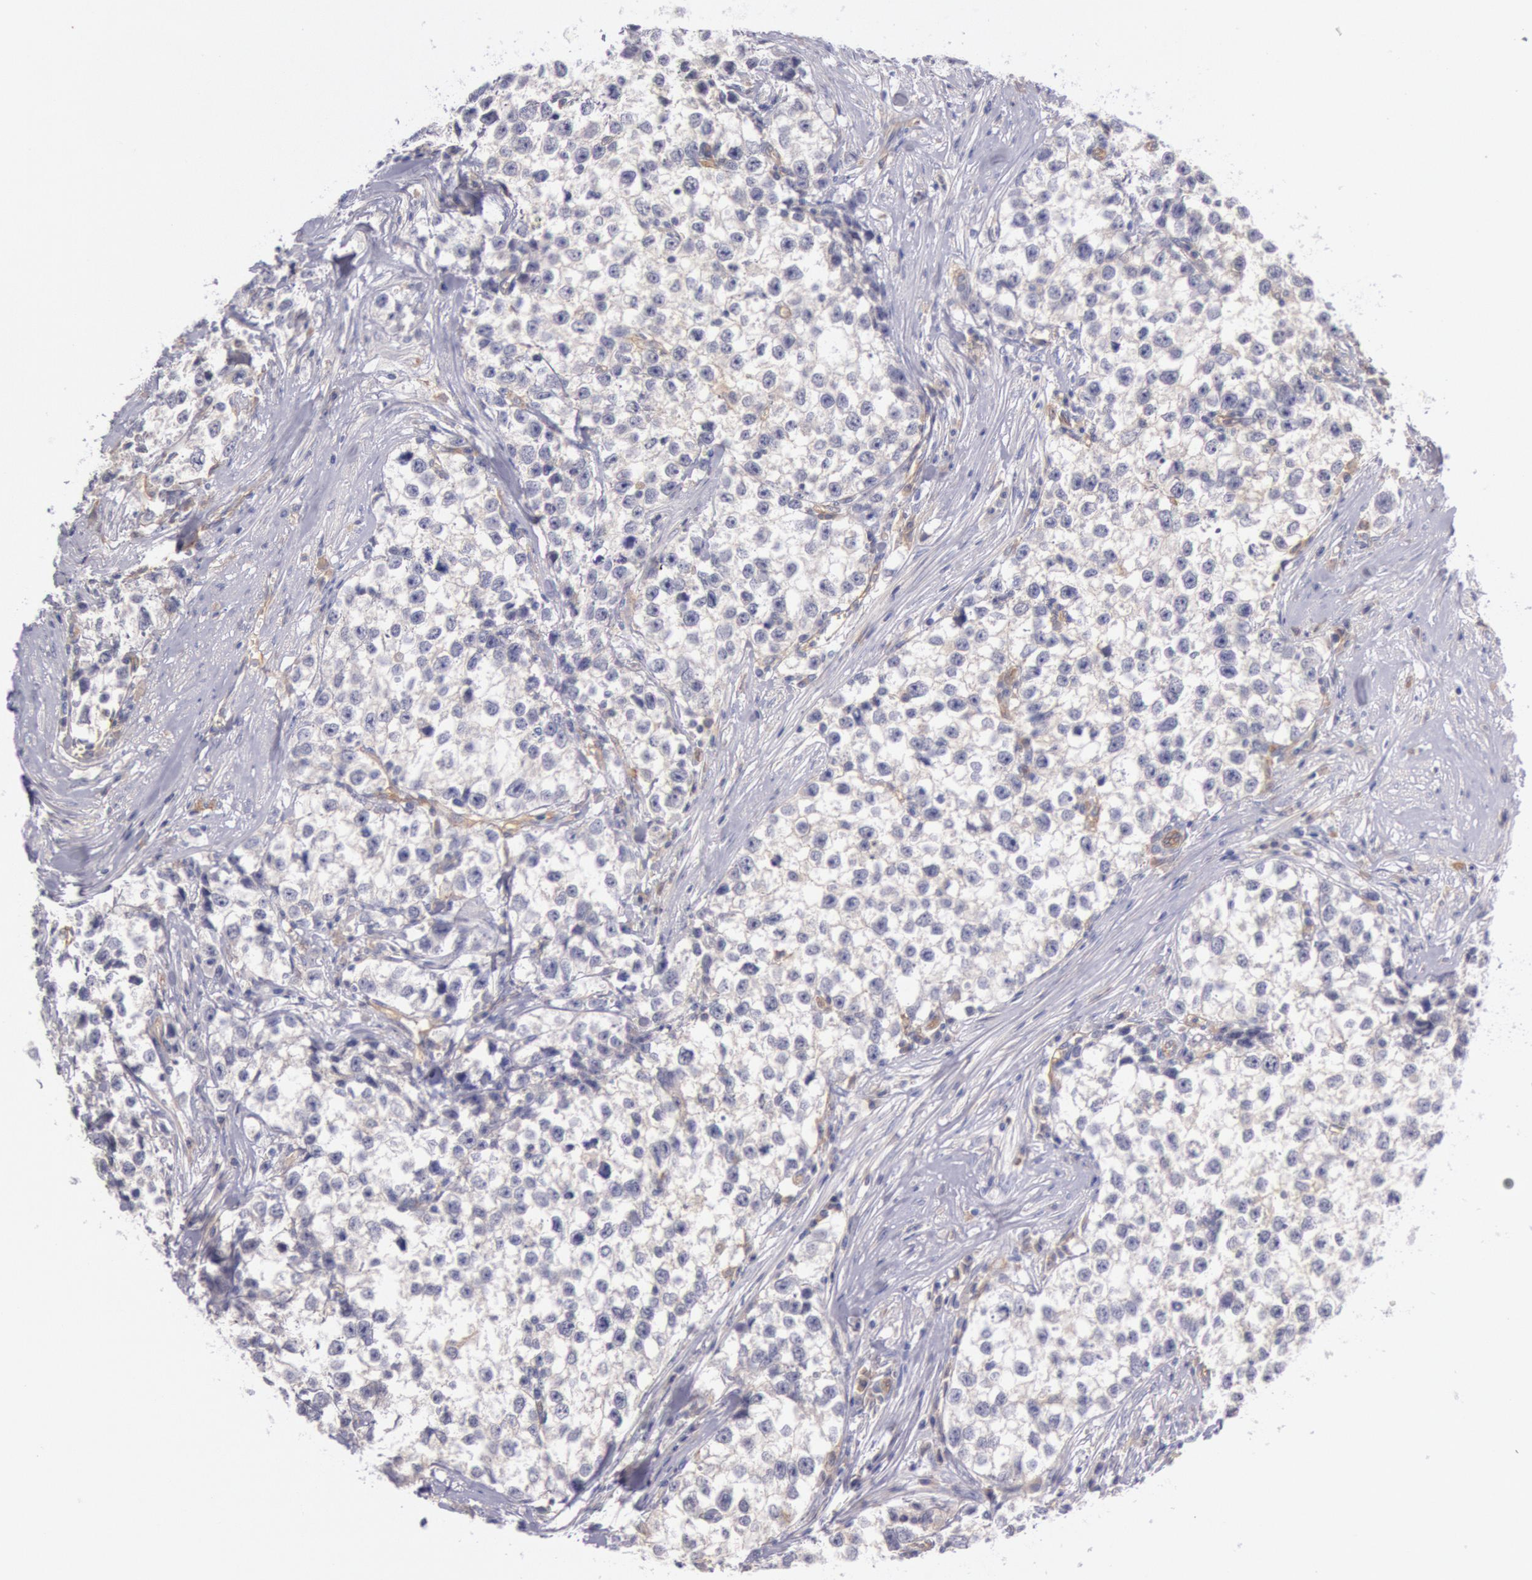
{"staining": {"intensity": "negative", "quantity": "none", "location": "none"}, "tissue": "testis cancer", "cell_type": "Tumor cells", "image_type": "cancer", "snomed": [{"axis": "morphology", "description": "Seminoma, NOS"}, {"axis": "morphology", "description": "Carcinoma, Embryonal, NOS"}, {"axis": "topography", "description": "Testis"}], "caption": "Immunohistochemistry micrograph of testis seminoma stained for a protein (brown), which displays no expression in tumor cells.", "gene": "MYO5A", "patient": {"sex": "male", "age": 30}}